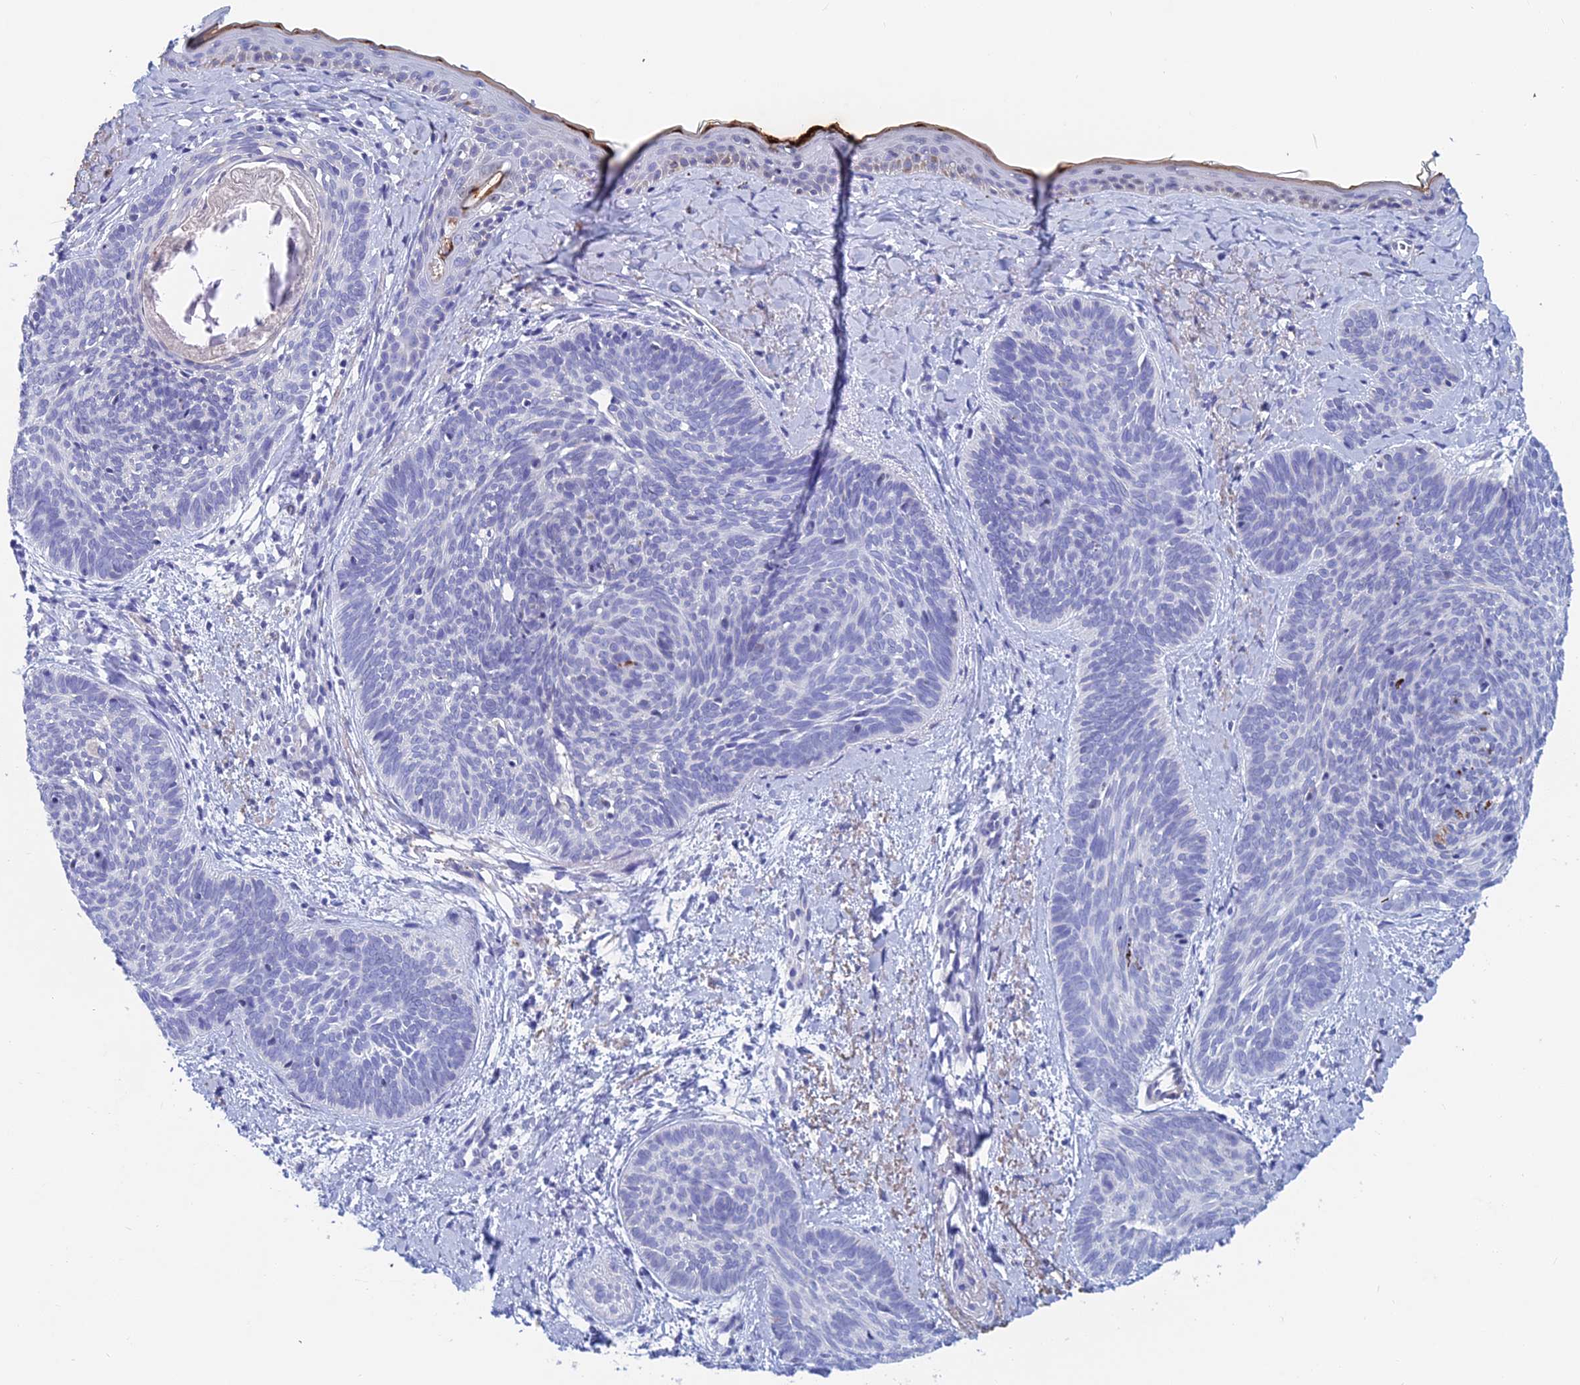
{"staining": {"intensity": "negative", "quantity": "none", "location": "none"}, "tissue": "skin cancer", "cell_type": "Tumor cells", "image_type": "cancer", "snomed": [{"axis": "morphology", "description": "Basal cell carcinoma"}, {"axis": "topography", "description": "Skin"}], "caption": "This is an IHC image of skin cancer (basal cell carcinoma). There is no positivity in tumor cells.", "gene": "ACSM1", "patient": {"sex": "female", "age": 81}}